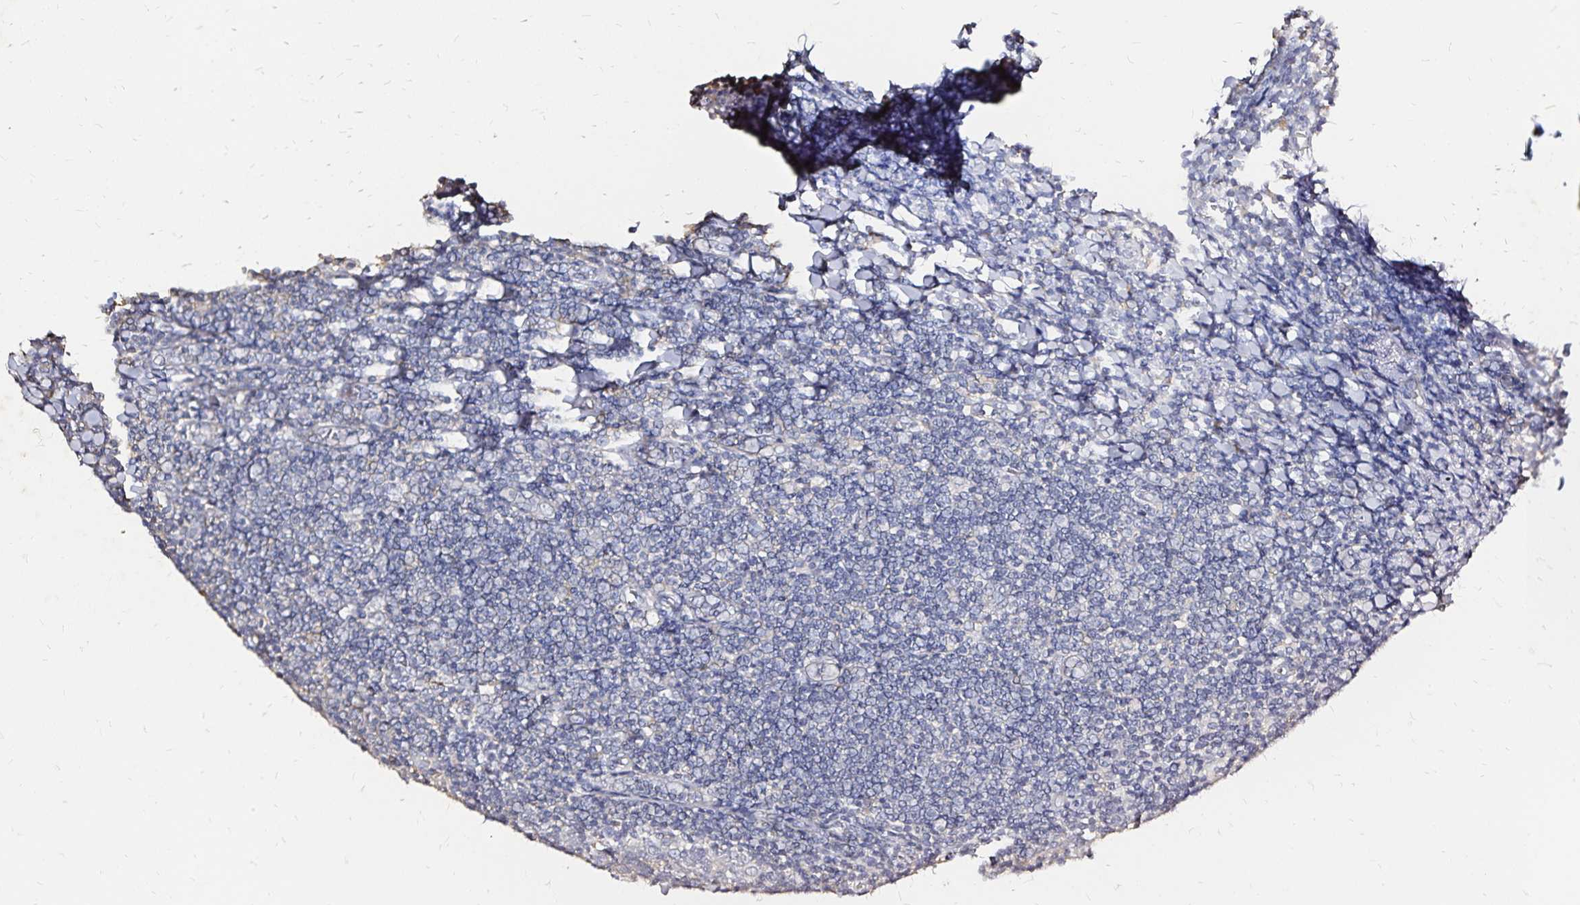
{"staining": {"intensity": "negative", "quantity": "none", "location": "none"}, "tissue": "tonsil", "cell_type": "Germinal center cells", "image_type": "normal", "snomed": [{"axis": "morphology", "description": "Normal tissue, NOS"}, {"axis": "topography", "description": "Tonsil"}], "caption": "Immunohistochemistry histopathology image of normal tonsil stained for a protein (brown), which demonstrates no positivity in germinal center cells.", "gene": "SLC5A1", "patient": {"sex": "male", "age": 27}}